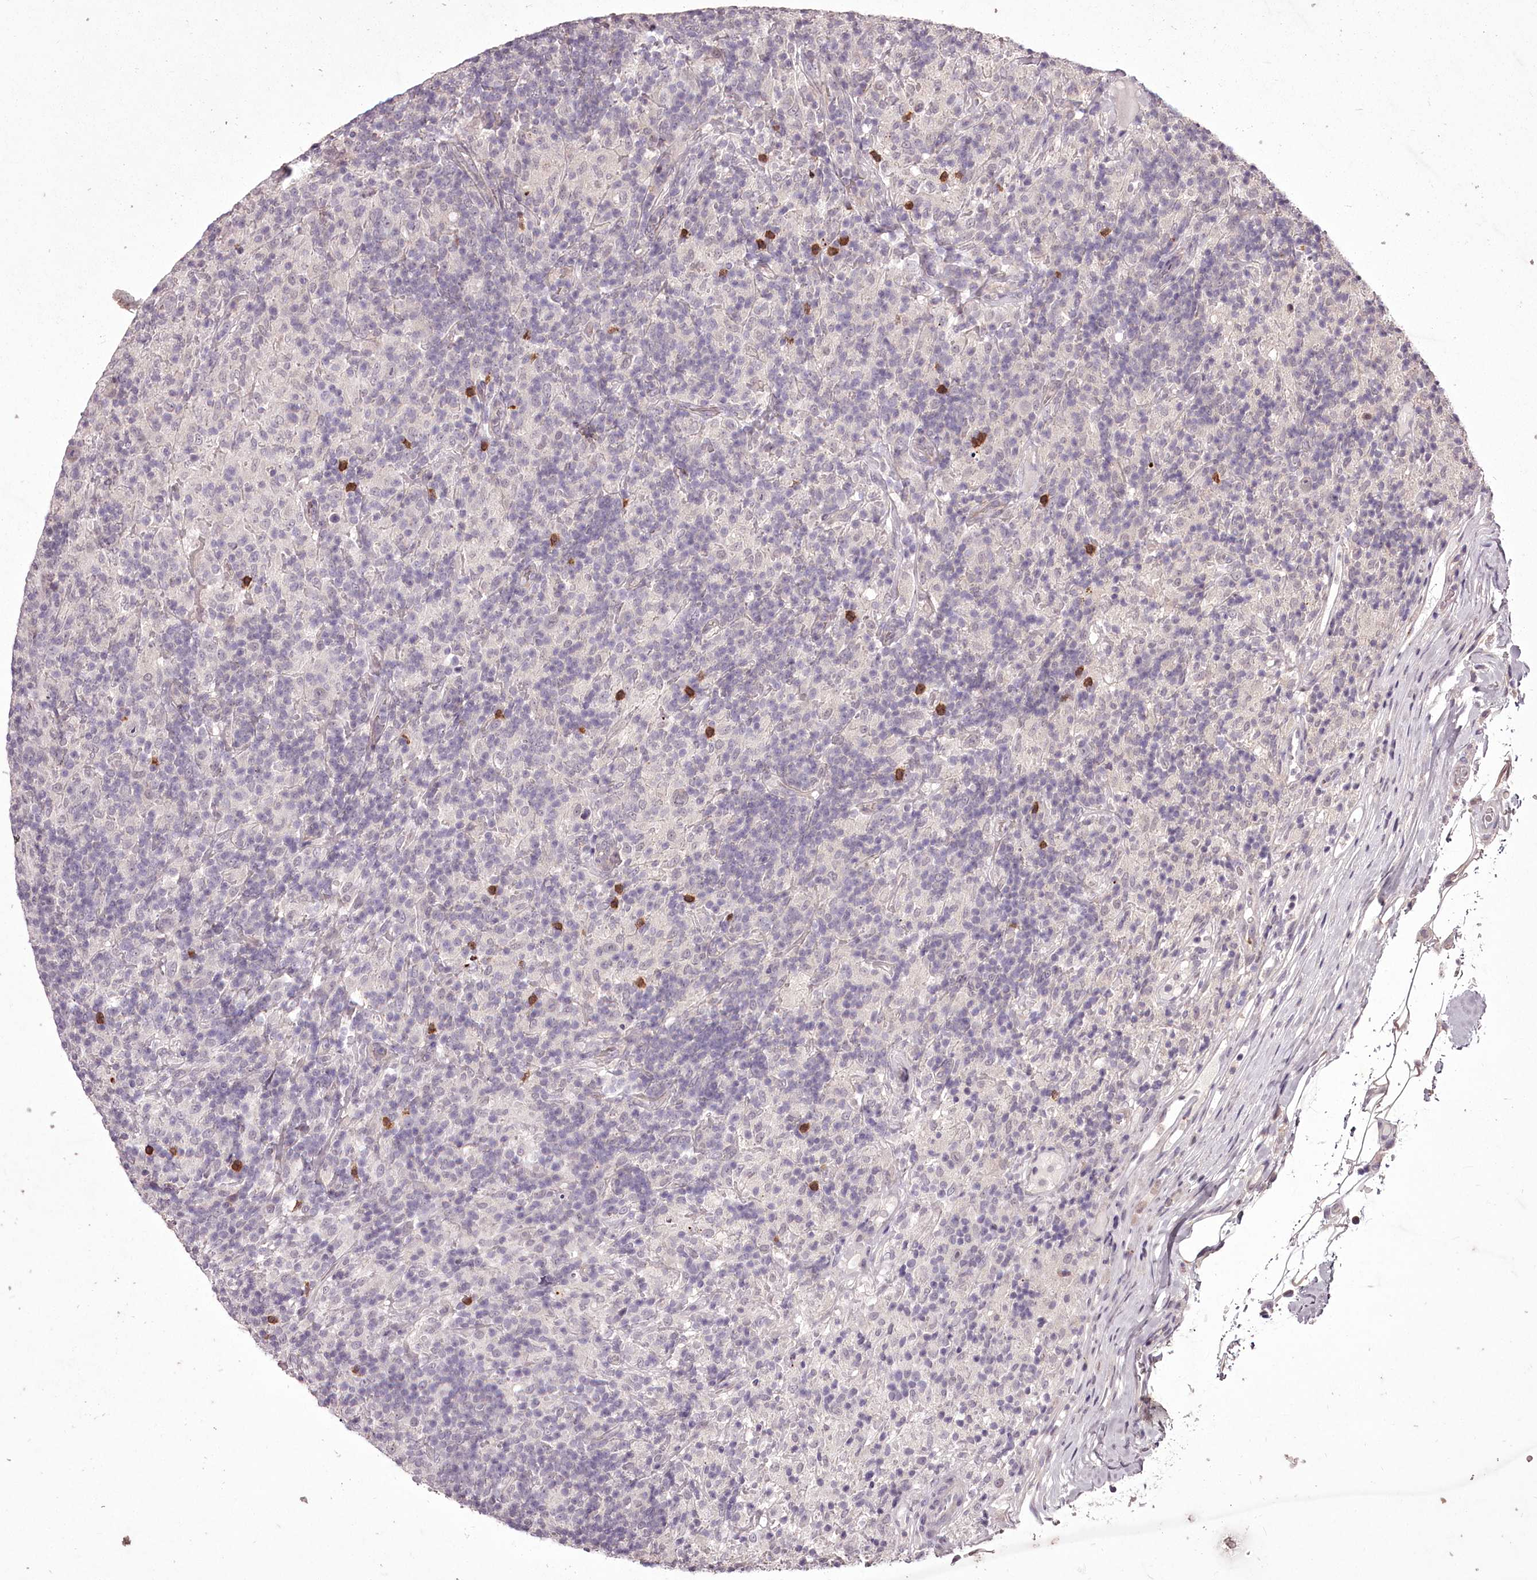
{"staining": {"intensity": "negative", "quantity": "none", "location": "none"}, "tissue": "lymphoma", "cell_type": "Tumor cells", "image_type": "cancer", "snomed": [{"axis": "morphology", "description": "Hodgkin's disease, NOS"}, {"axis": "topography", "description": "Lymph node"}], "caption": "Human lymphoma stained for a protein using immunohistochemistry (IHC) reveals no staining in tumor cells.", "gene": "ADRA1D", "patient": {"sex": "male", "age": 70}}